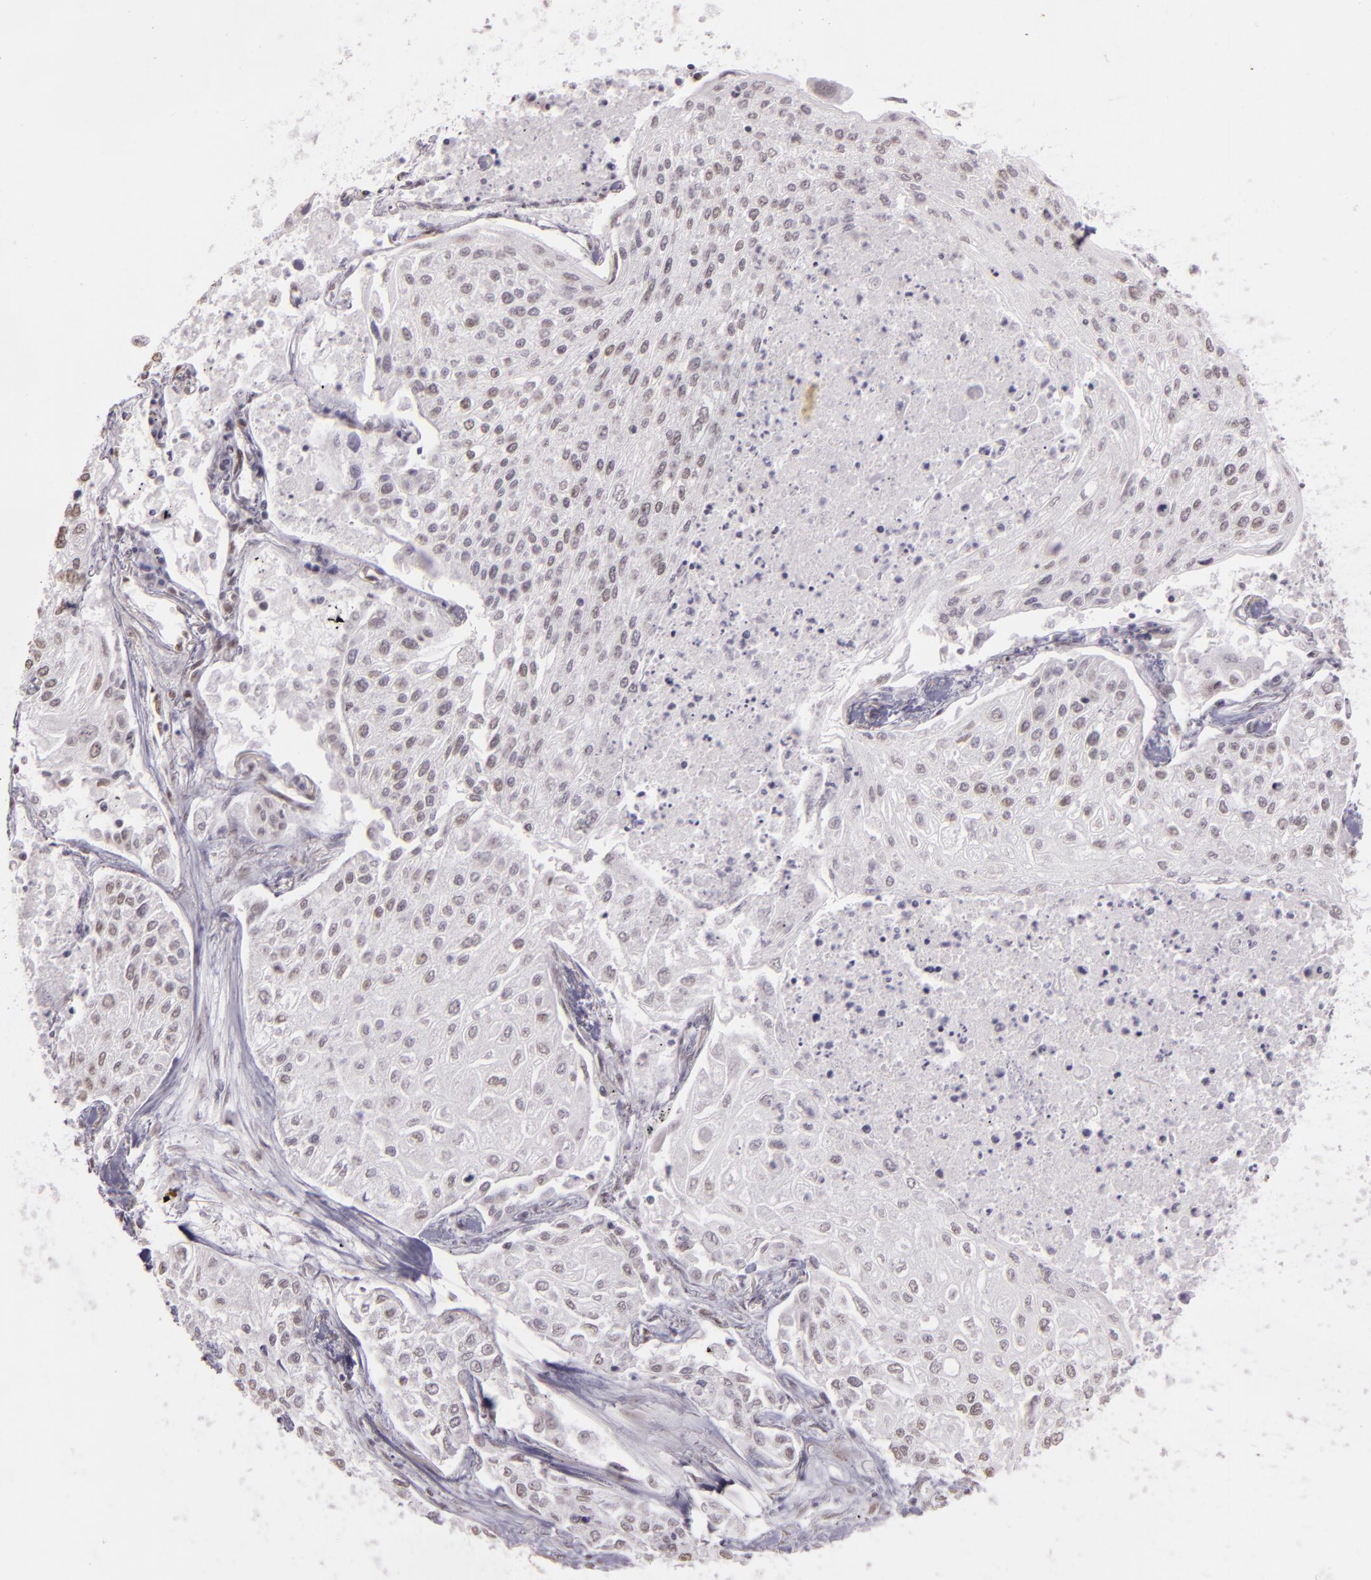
{"staining": {"intensity": "weak", "quantity": "25%-75%", "location": "nuclear"}, "tissue": "lung cancer", "cell_type": "Tumor cells", "image_type": "cancer", "snomed": [{"axis": "morphology", "description": "Squamous cell carcinoma, NOS"}, {"axis": "topography", "description": "Lung"}], "caption": "This micrograph reveals IHC staining of lung cancer, with low weak nuclear expression in about 25%-75% of tumor cells.", "gene": "PAPOLA", "patient": {"sex": "male", "age": 75}}